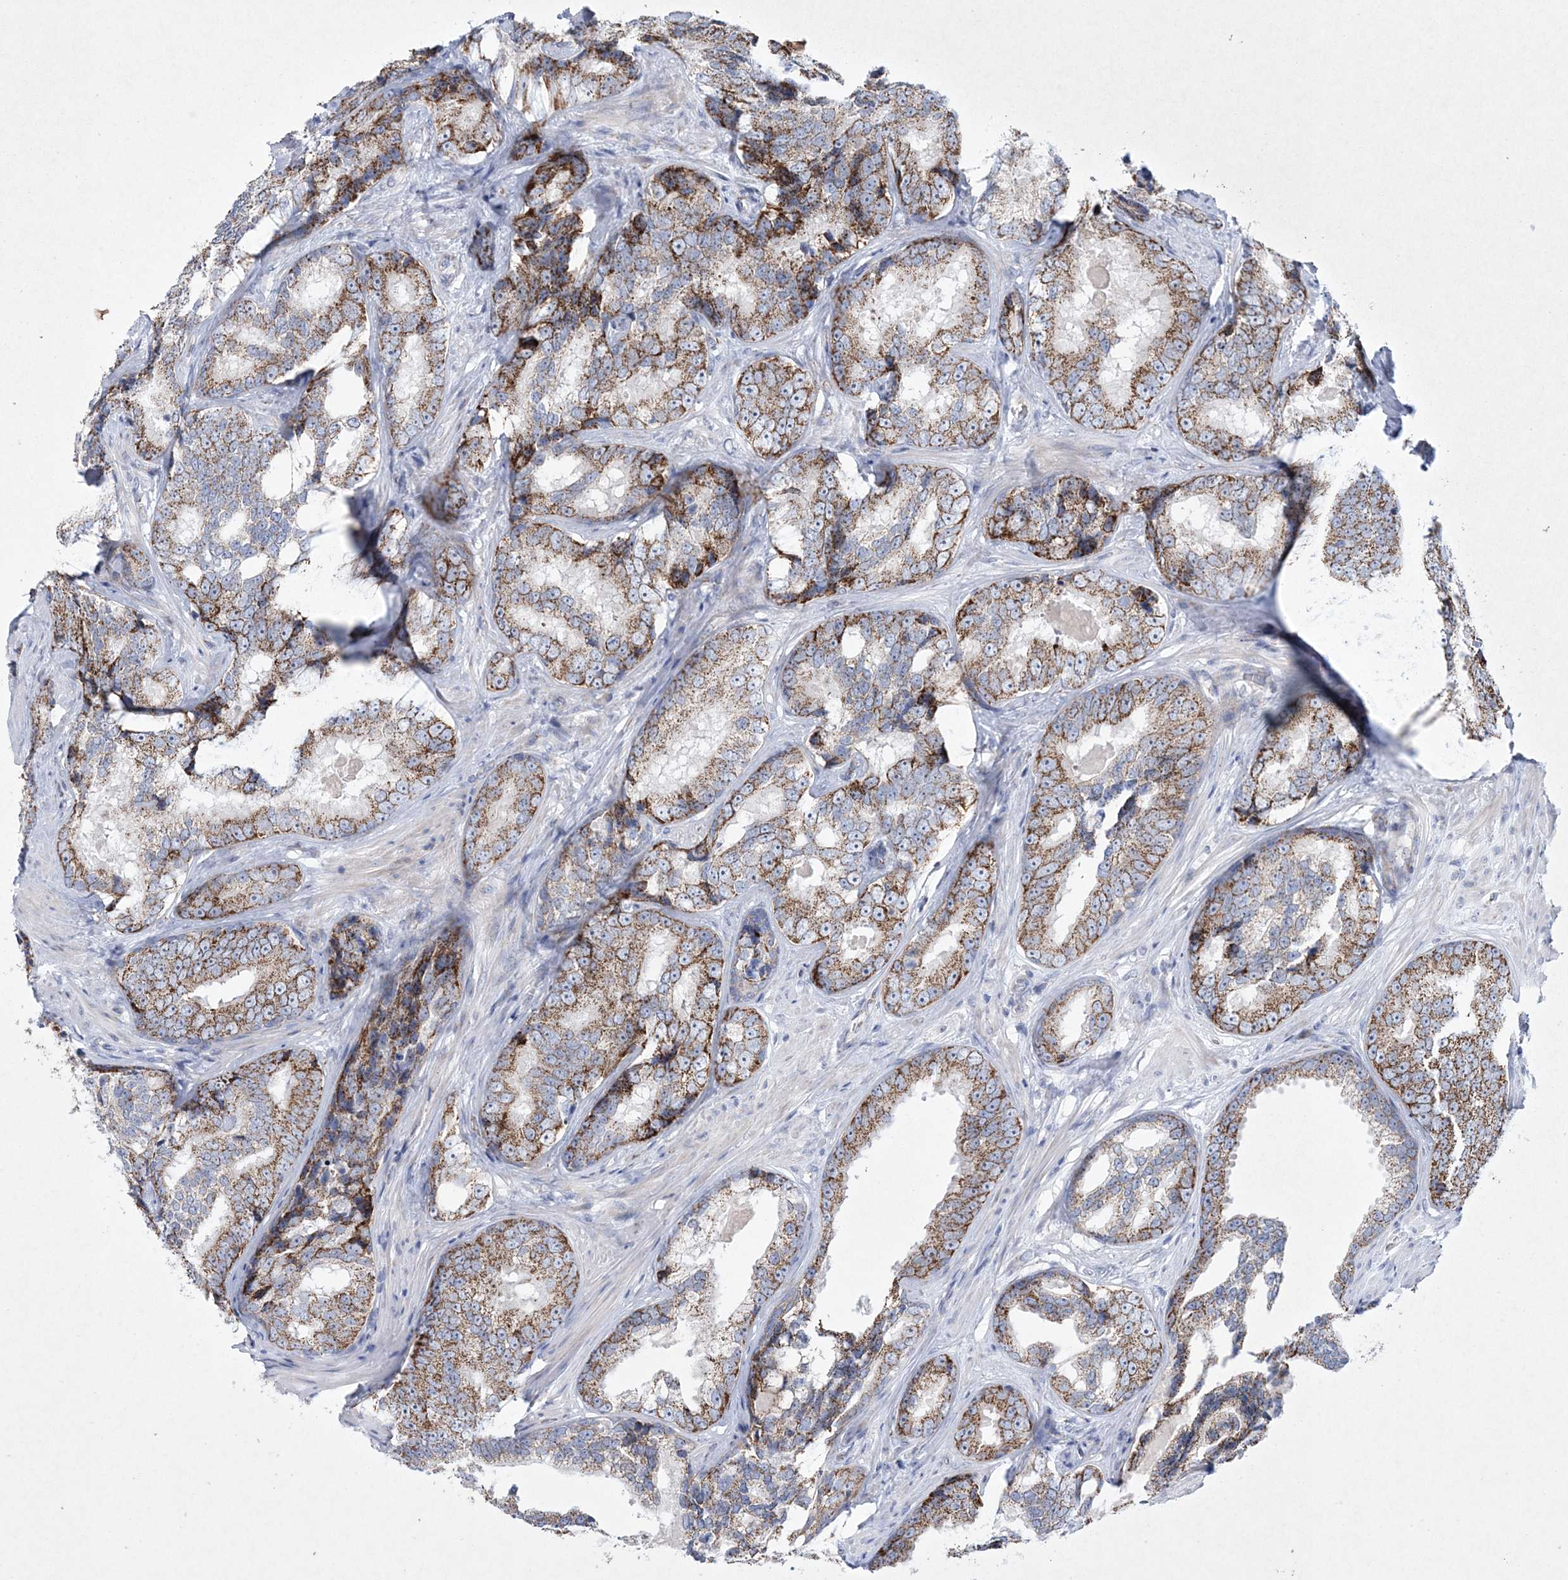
{"staining": {"intensity": "moderate", "quantity": ">75%", "location": "cytoplasmic/membranous"}, "tissue": "prostate cancer", "cell_type": "Tumor cells", "image_type": "cancer", "snomed": [{"axis": "morphology", "description": "Adenocarcinoma, High grade"}, {"axis": "topography", "description": "Prostate"}], "caption": "Moderate cytoplasmic/membranous positivity for a protein is appreciated in about >75% of tumor cells of prostate adenocarcinoma (high-grade) using IHC.", "gene": "CES4A", "patient": {"sex": "male", "age": 66}}